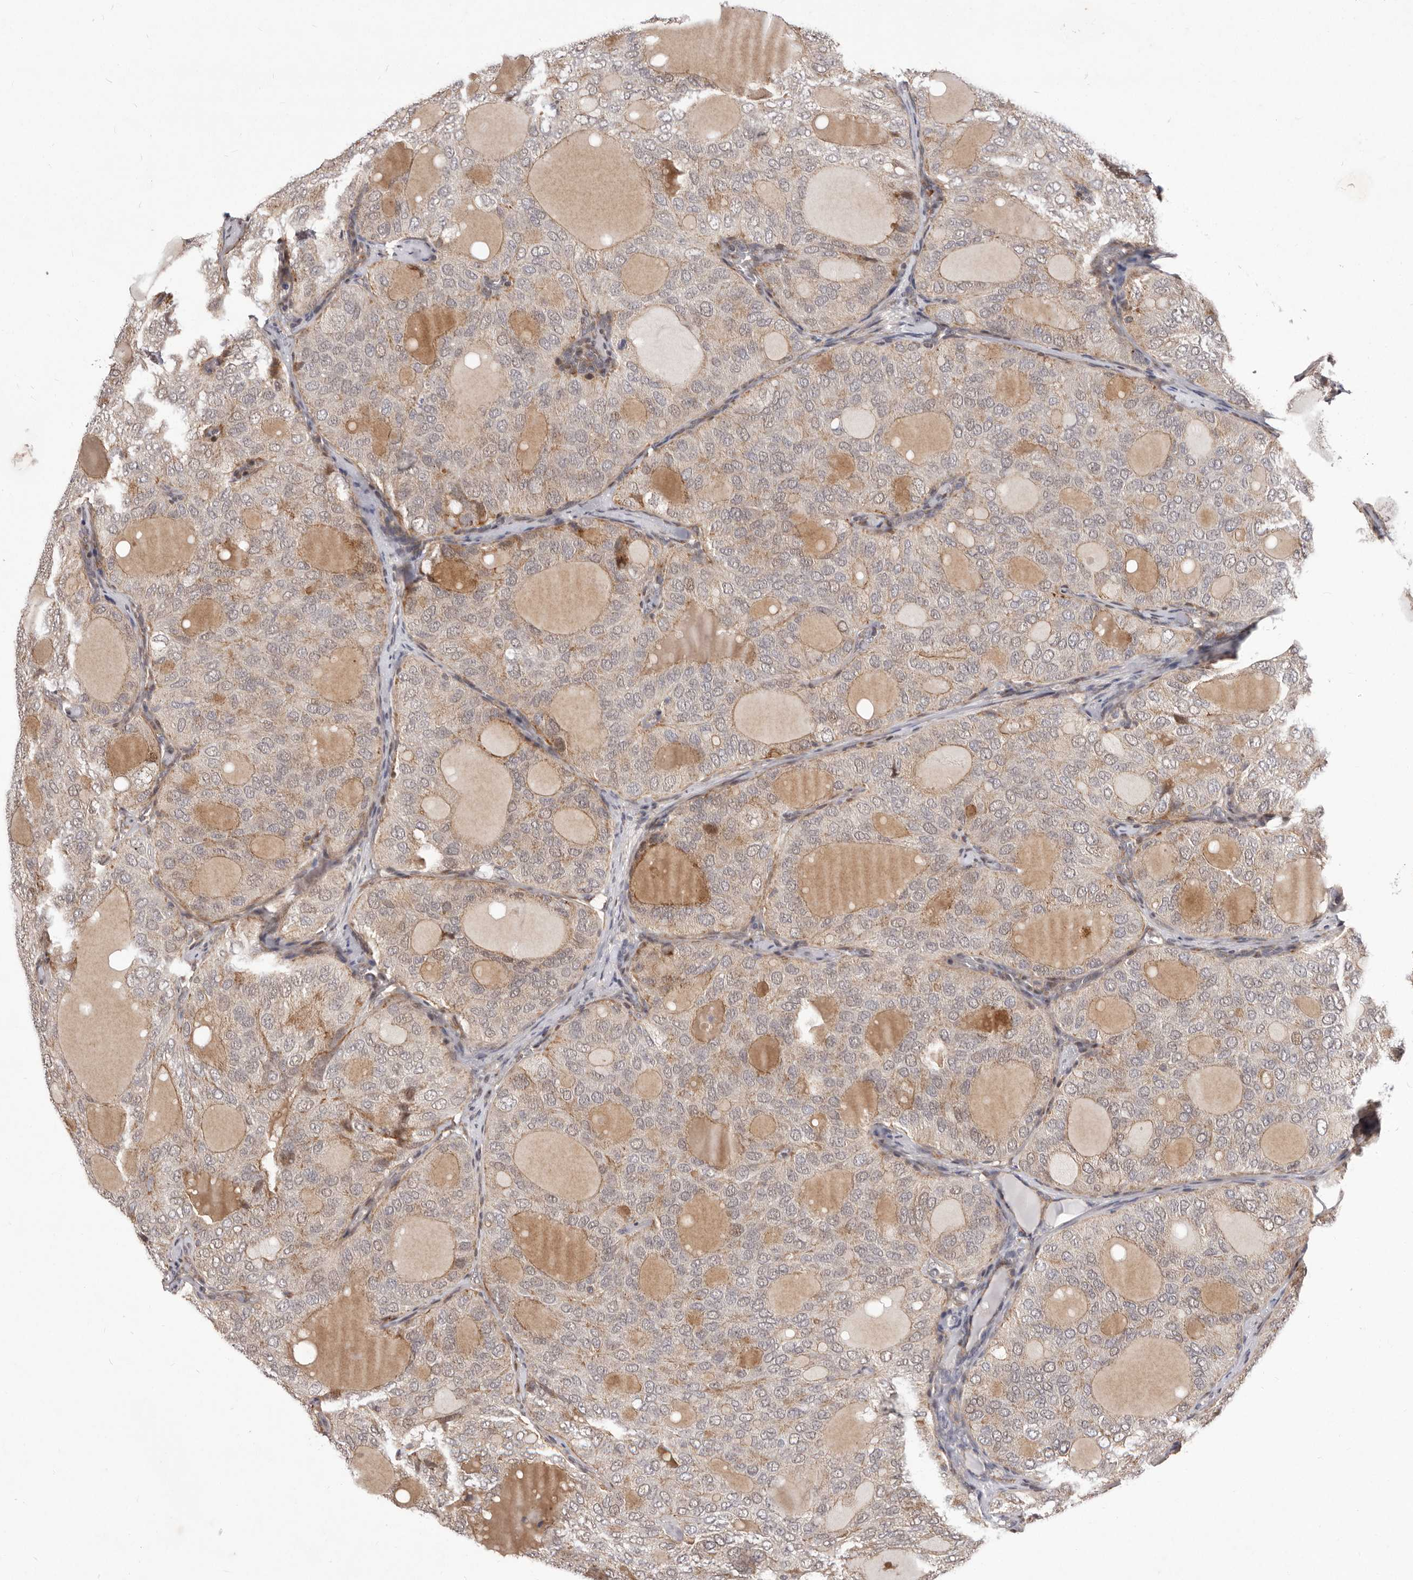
{"staining": {"intensity": "weak", "quantity": "25%-75%", "location": "cytoplasmic/membranous"}, "tissue": "thyroid cancer", "cell_type": "Tumor cells", "image_type": "cancer", "snomed": [{"axis": "morphology", "description": "Follicular adenoma carcinoma, NOS"}, {"axis": "topography", "description": "Thyroid gland"}], "caption": "Protein staining demonstrates weak cytoplasmic/membranous staining in approximately 25%-75% of tumor cells in thyroid cancer (follicular adenoma carcinoma). (DAB IHC with brightfield microscopy, high magnification).", "gene": "GLRX3", "patient": {"sex": "male", "age": 75}}